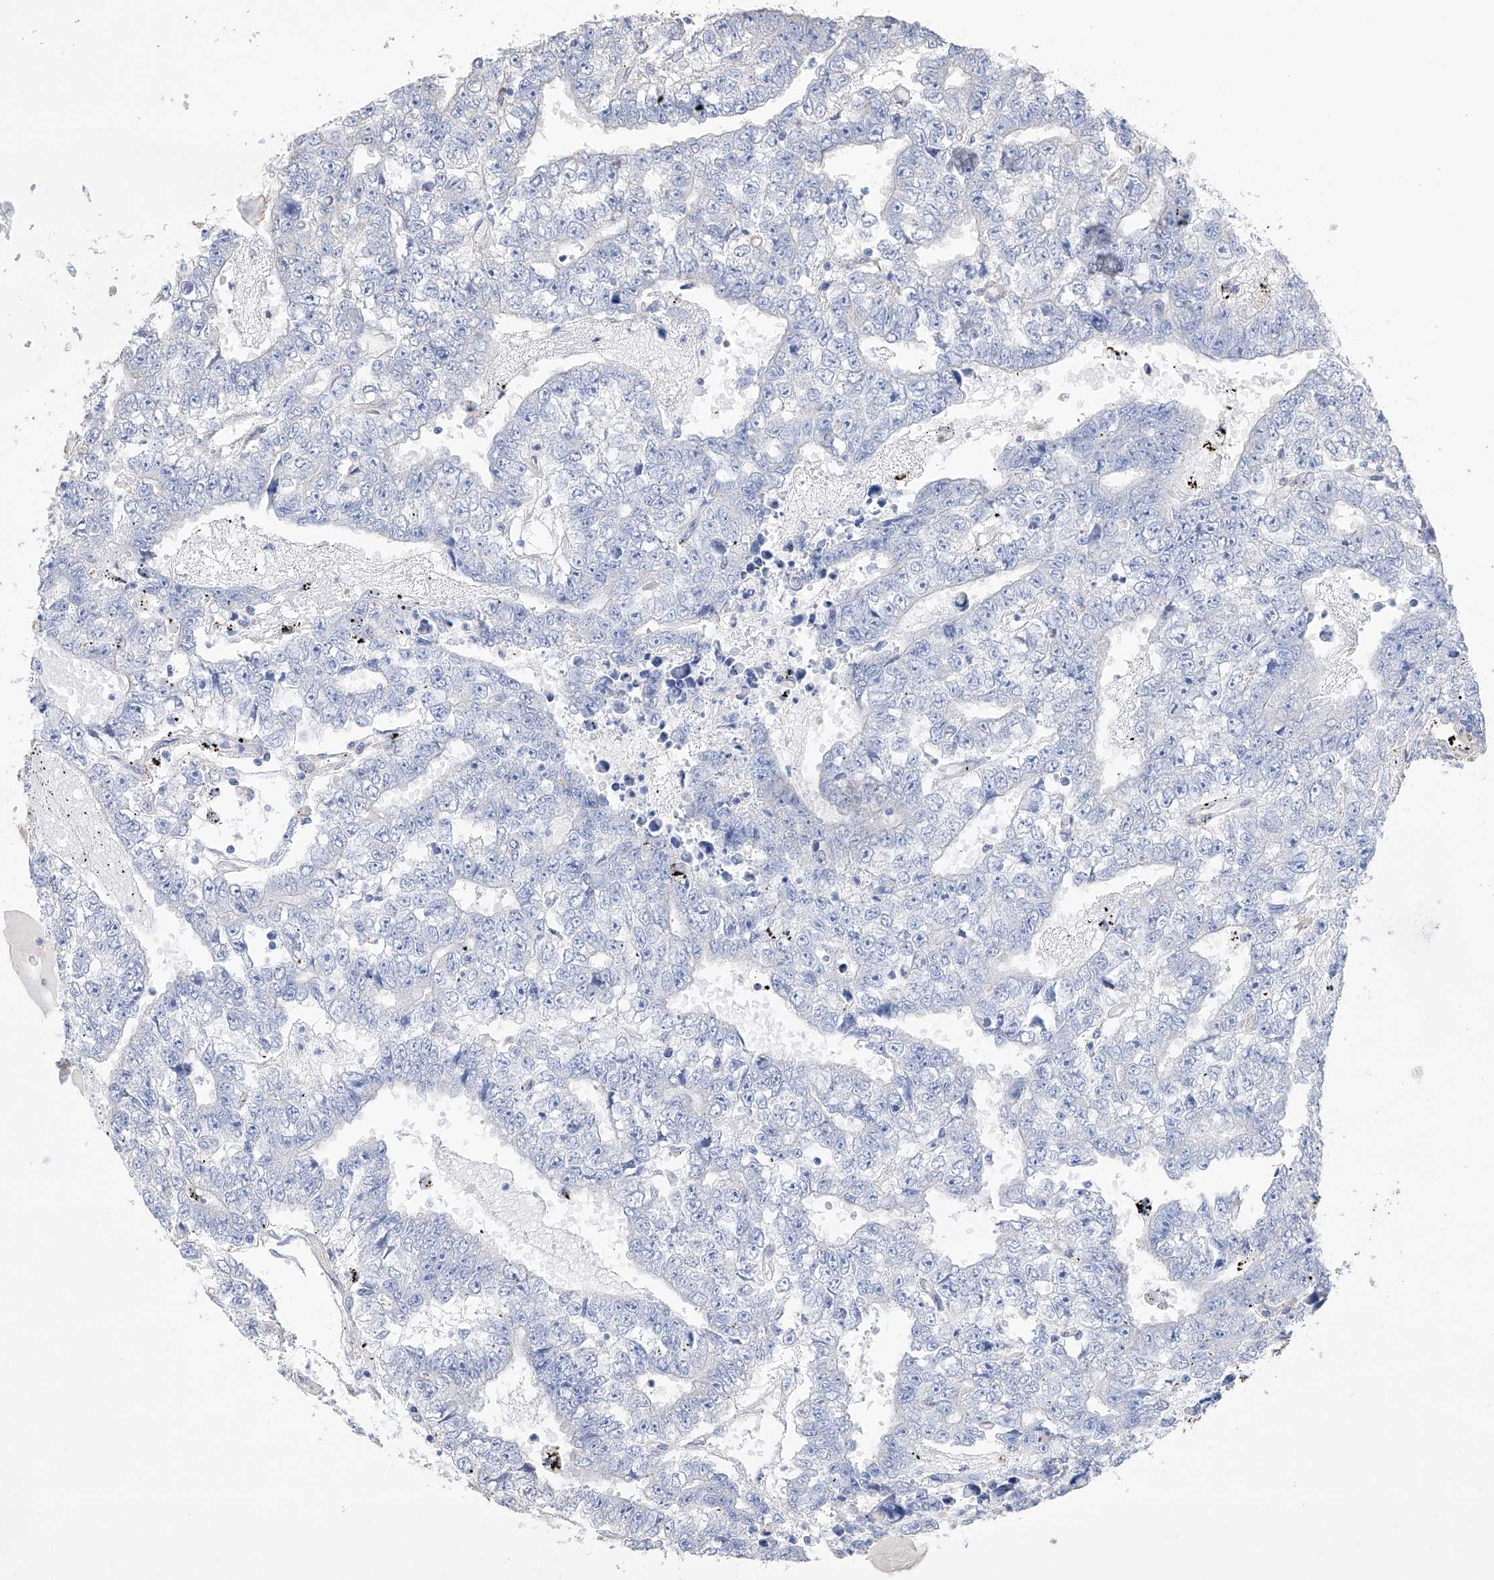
{"staining": {"intensity": "negative", "quantity": "none", "location": "none"}, "tissue": "testis cancer", "cell_type": "Tumor cells", "image_type": "cancer", "snomed": [{"axis": "morphology", "description": "Carcinoma, Embryonal, NOS"}, {"axis": "topography", "description": "Testis"}], "caption": "Protein analysis of embryonal carcinoma (testis) demonstrates no significant positivity in tumor cells.", "gene": "AFG1L", "patient": {"sex": "male", "age": 25}}